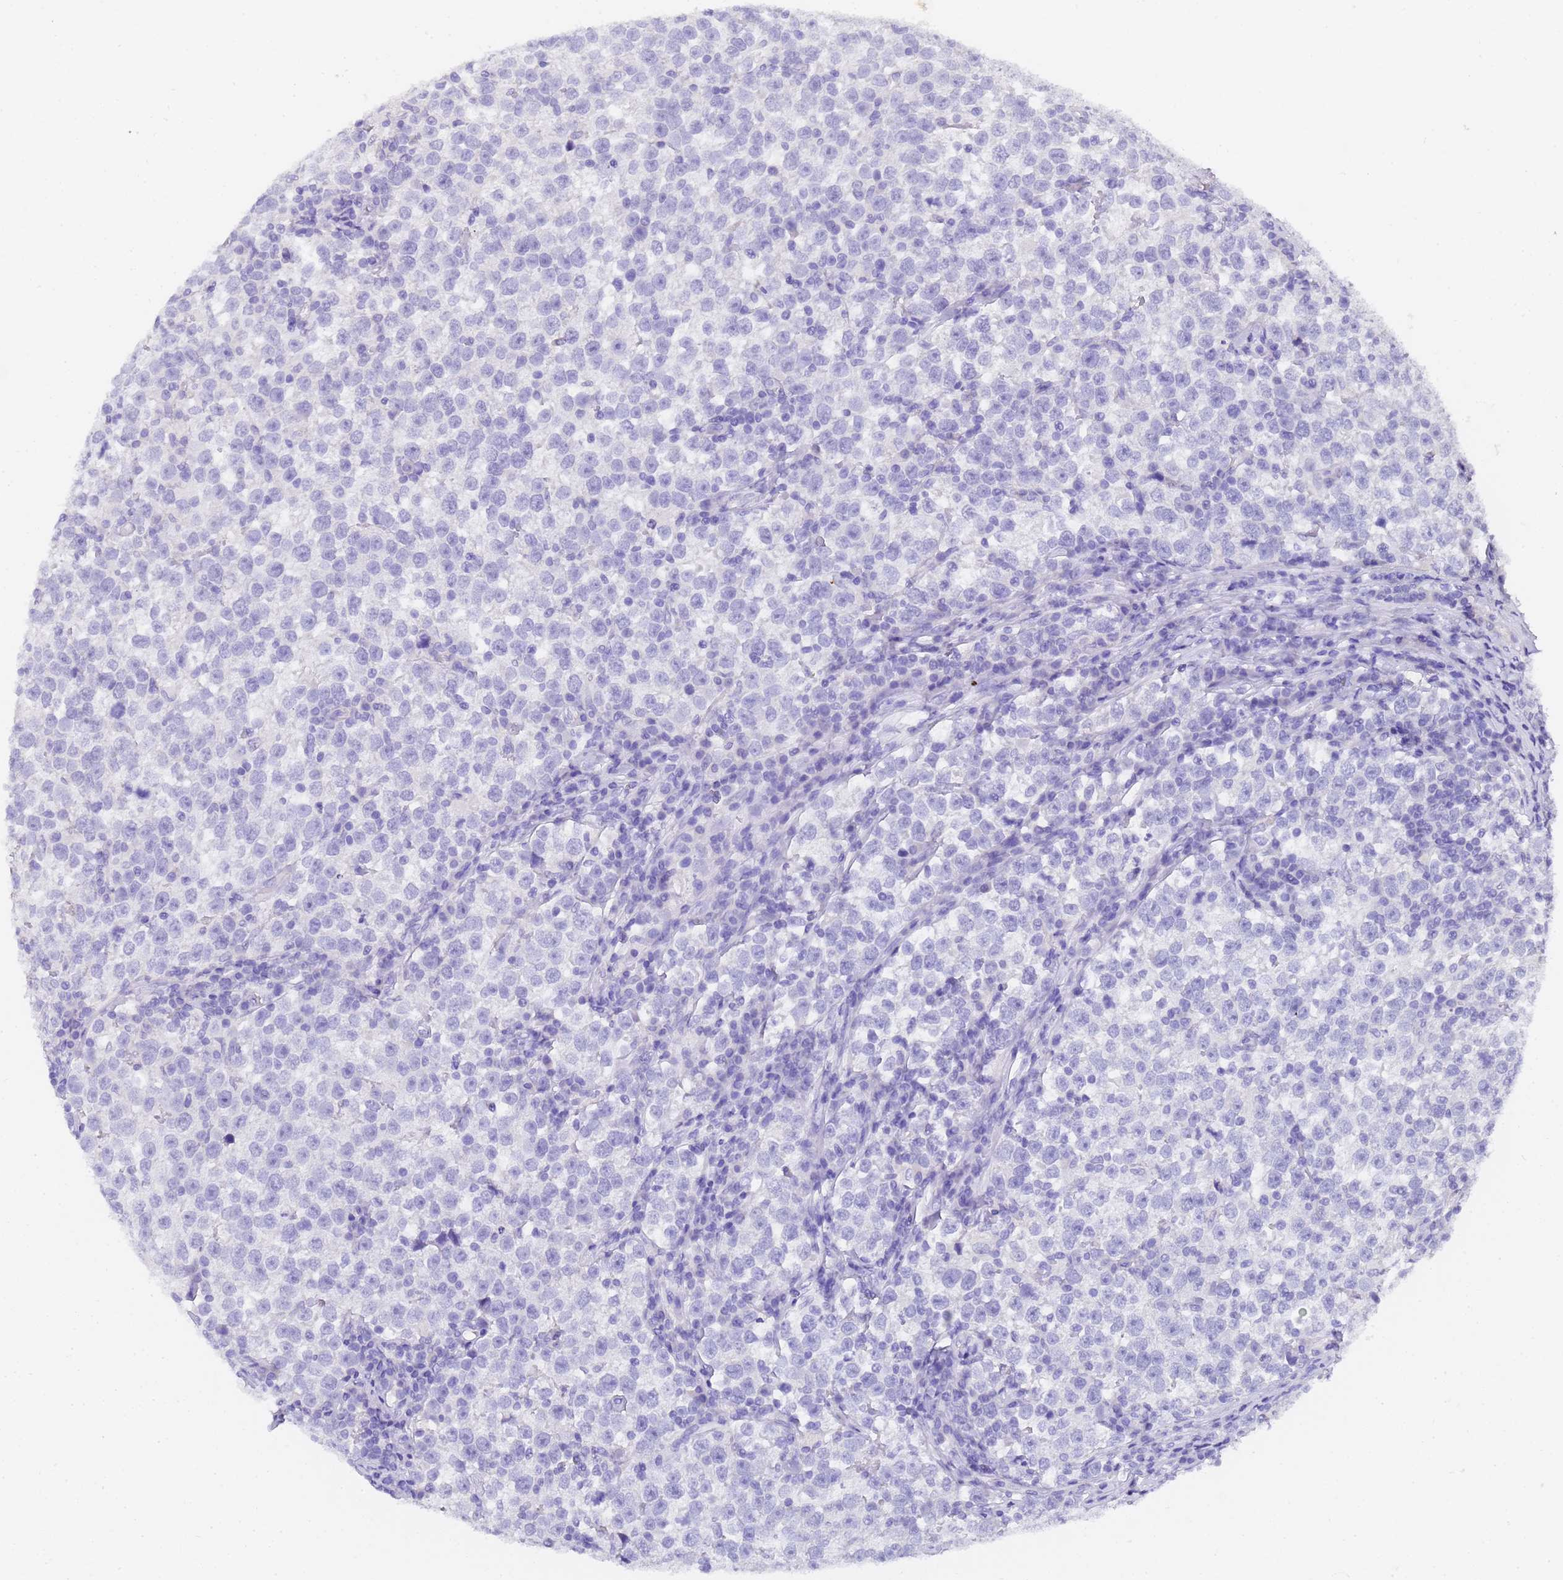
{"staining": {"intensity": "negative", "quantity": "none", "location": "none"}, "tissue": "testis cancer", "cell_type": "Tumor cells", "image_type": "cancer", "snomed": [{"axis": "morphology", "description": "Normal tissue, NOS"}, {"axis": "morphology", "description": "Seminoma, NOS"}, {"axis": "topography", "description": "Testis"}], "caption": "DAB immunohistochemical staining of human testis seminoma shows no significant staining in tumor cells.", "gene": "GABRA1", "patient": {"sex": "male", "age": 43}}